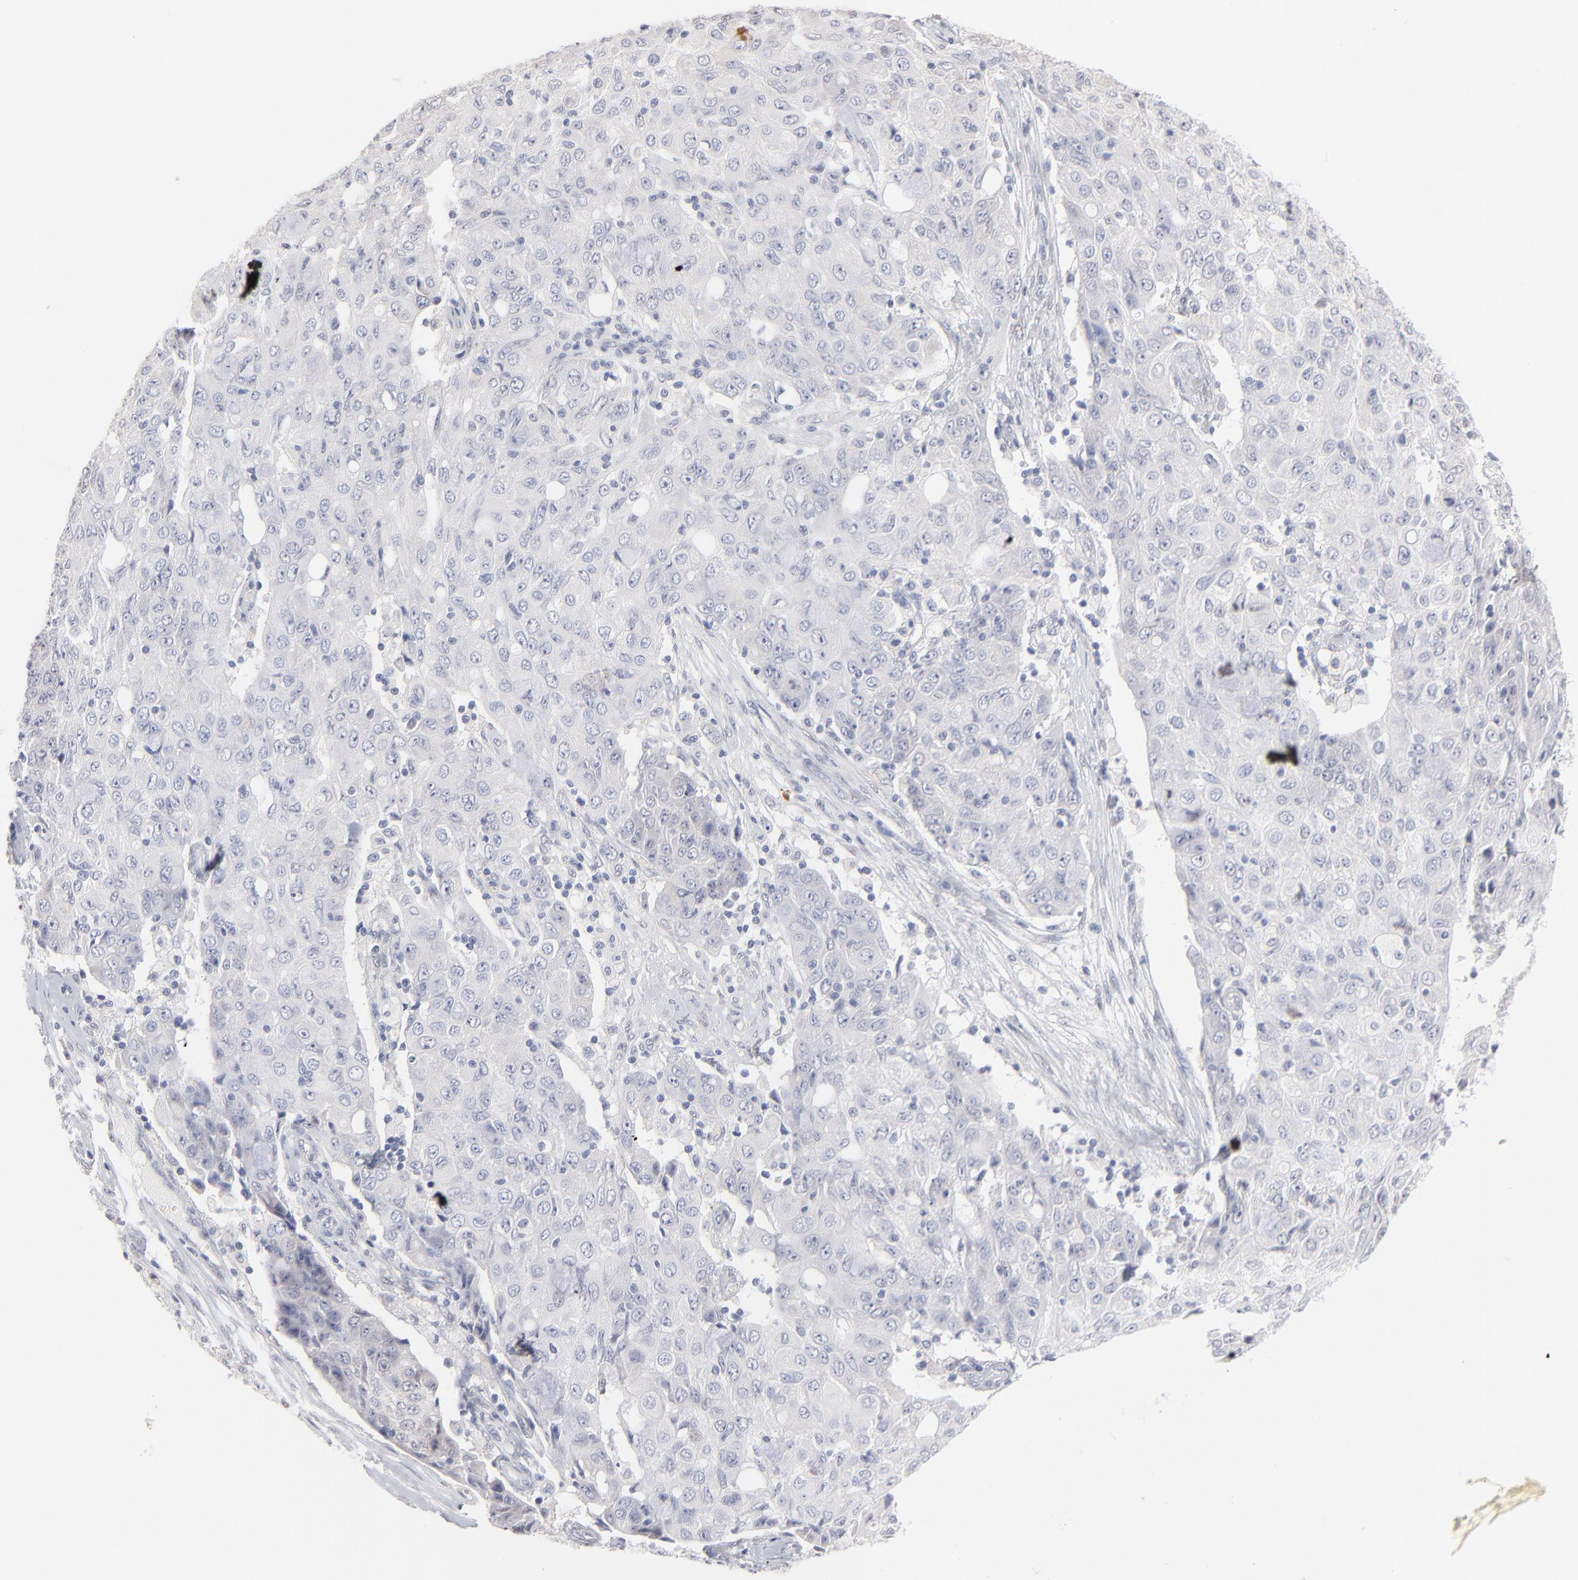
{"staining": {"intensity": "negative", "quantity": "none", "location": "none"}, "tissue": "ovarian cancer", "cell_type": "Tumor cells", "image_type": "cancer", "snomed": [{"axis": "morphology", "description": "Carcinoma, endometroid"}, {"axis": "topography", "description": "Ovary"}], "caption": "Protein analysis of endometroid carcinoma (ovarian) demonstrates no significant expression in tumor cells.", "gene": "RBM3", "patient": {"sex": "female", "age": 42}}